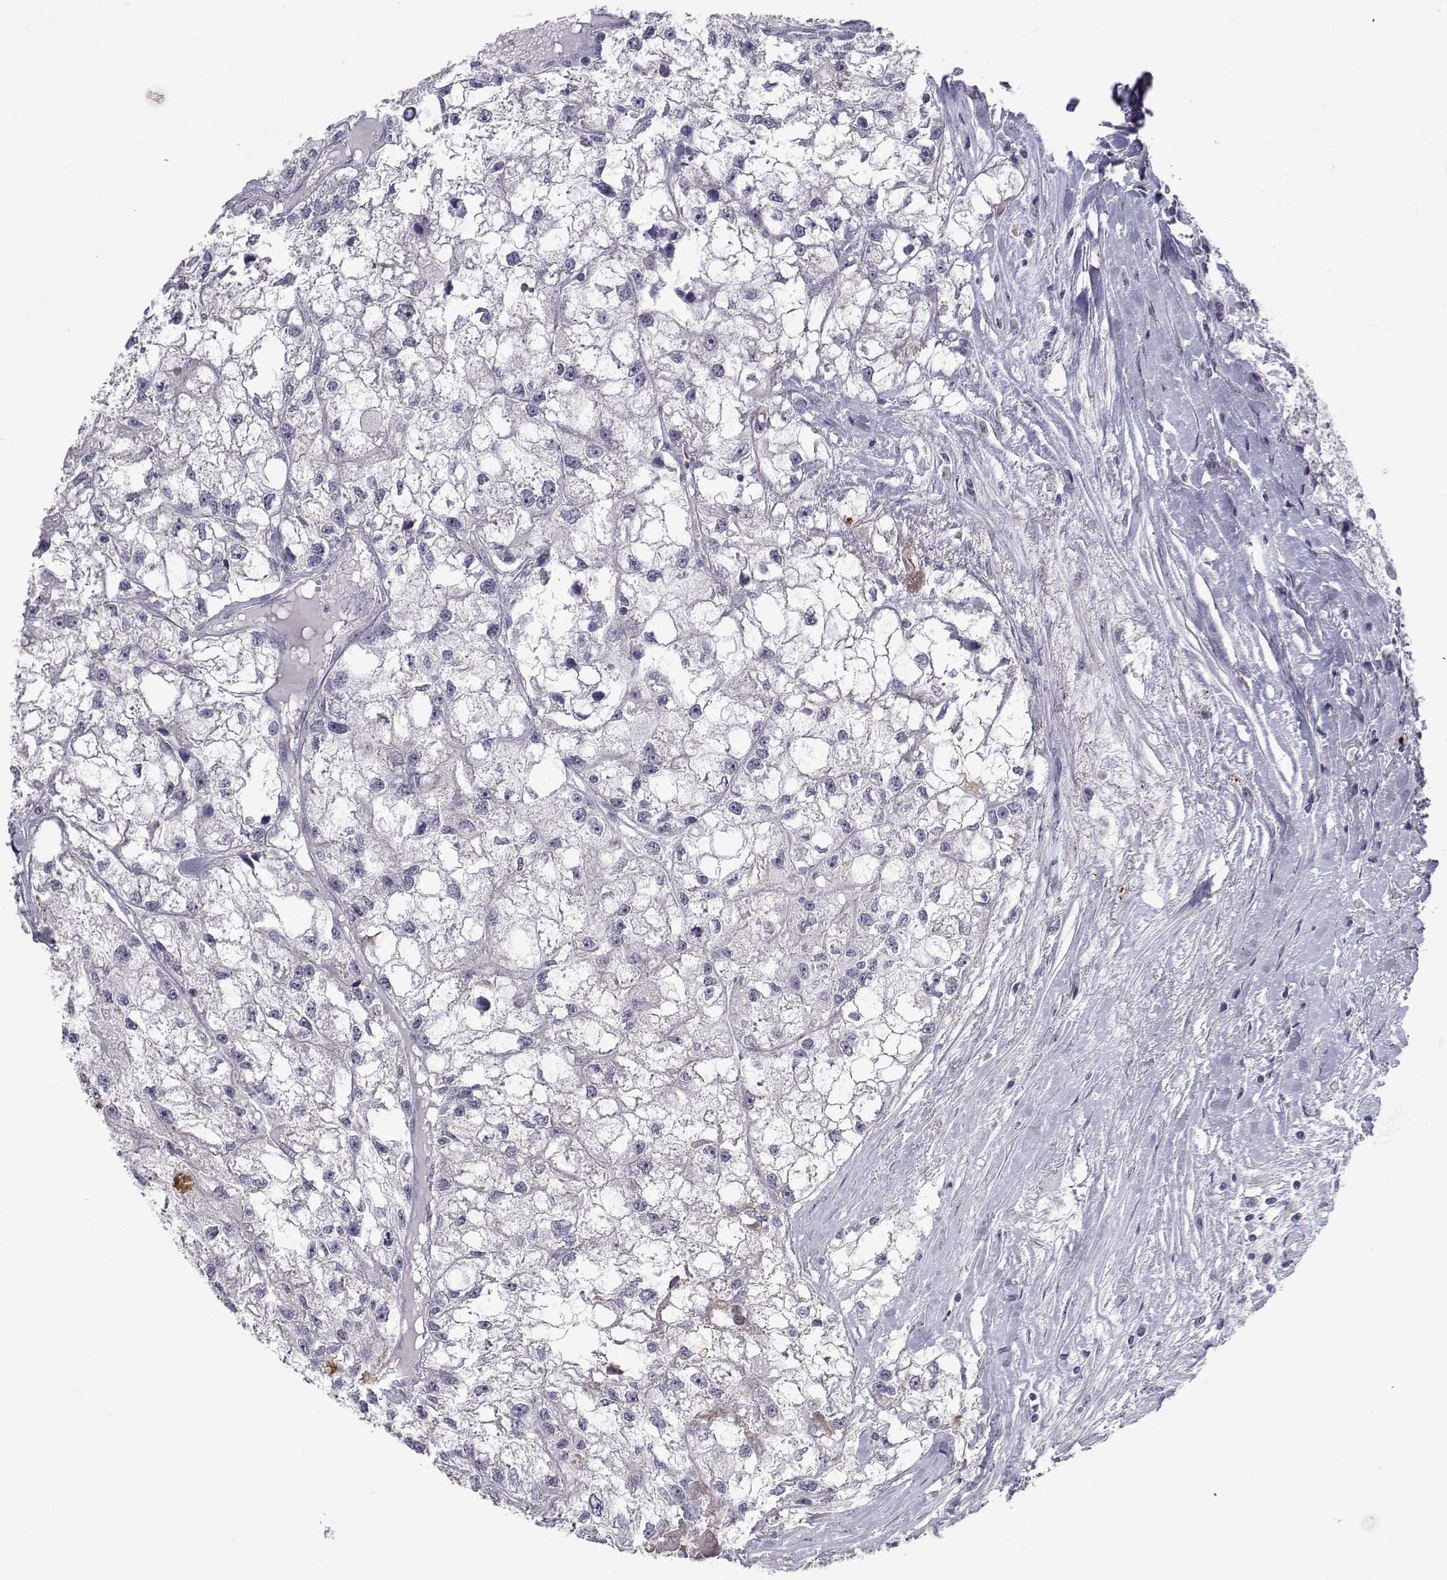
{"staining": {"intensity": "negative", "quantity": "none", "location": "none"}, "tissue": "renal cancer", "cell_type": "Tumor cells", "image_type": "cancer", "snomed": [{"axis": "morphology", "description": "Adenocarcinoma, NOS"}, {"axis": "topography", "description": "Kidney"}], "caption": "Human renal cancer (adenocarcinoma) stained for a protein using immunohistochemistry (IHC) demonstrates no staining in tumor cells.", "gene": "SLC6A3", "patient": {"sex": "male", "age": 56}}